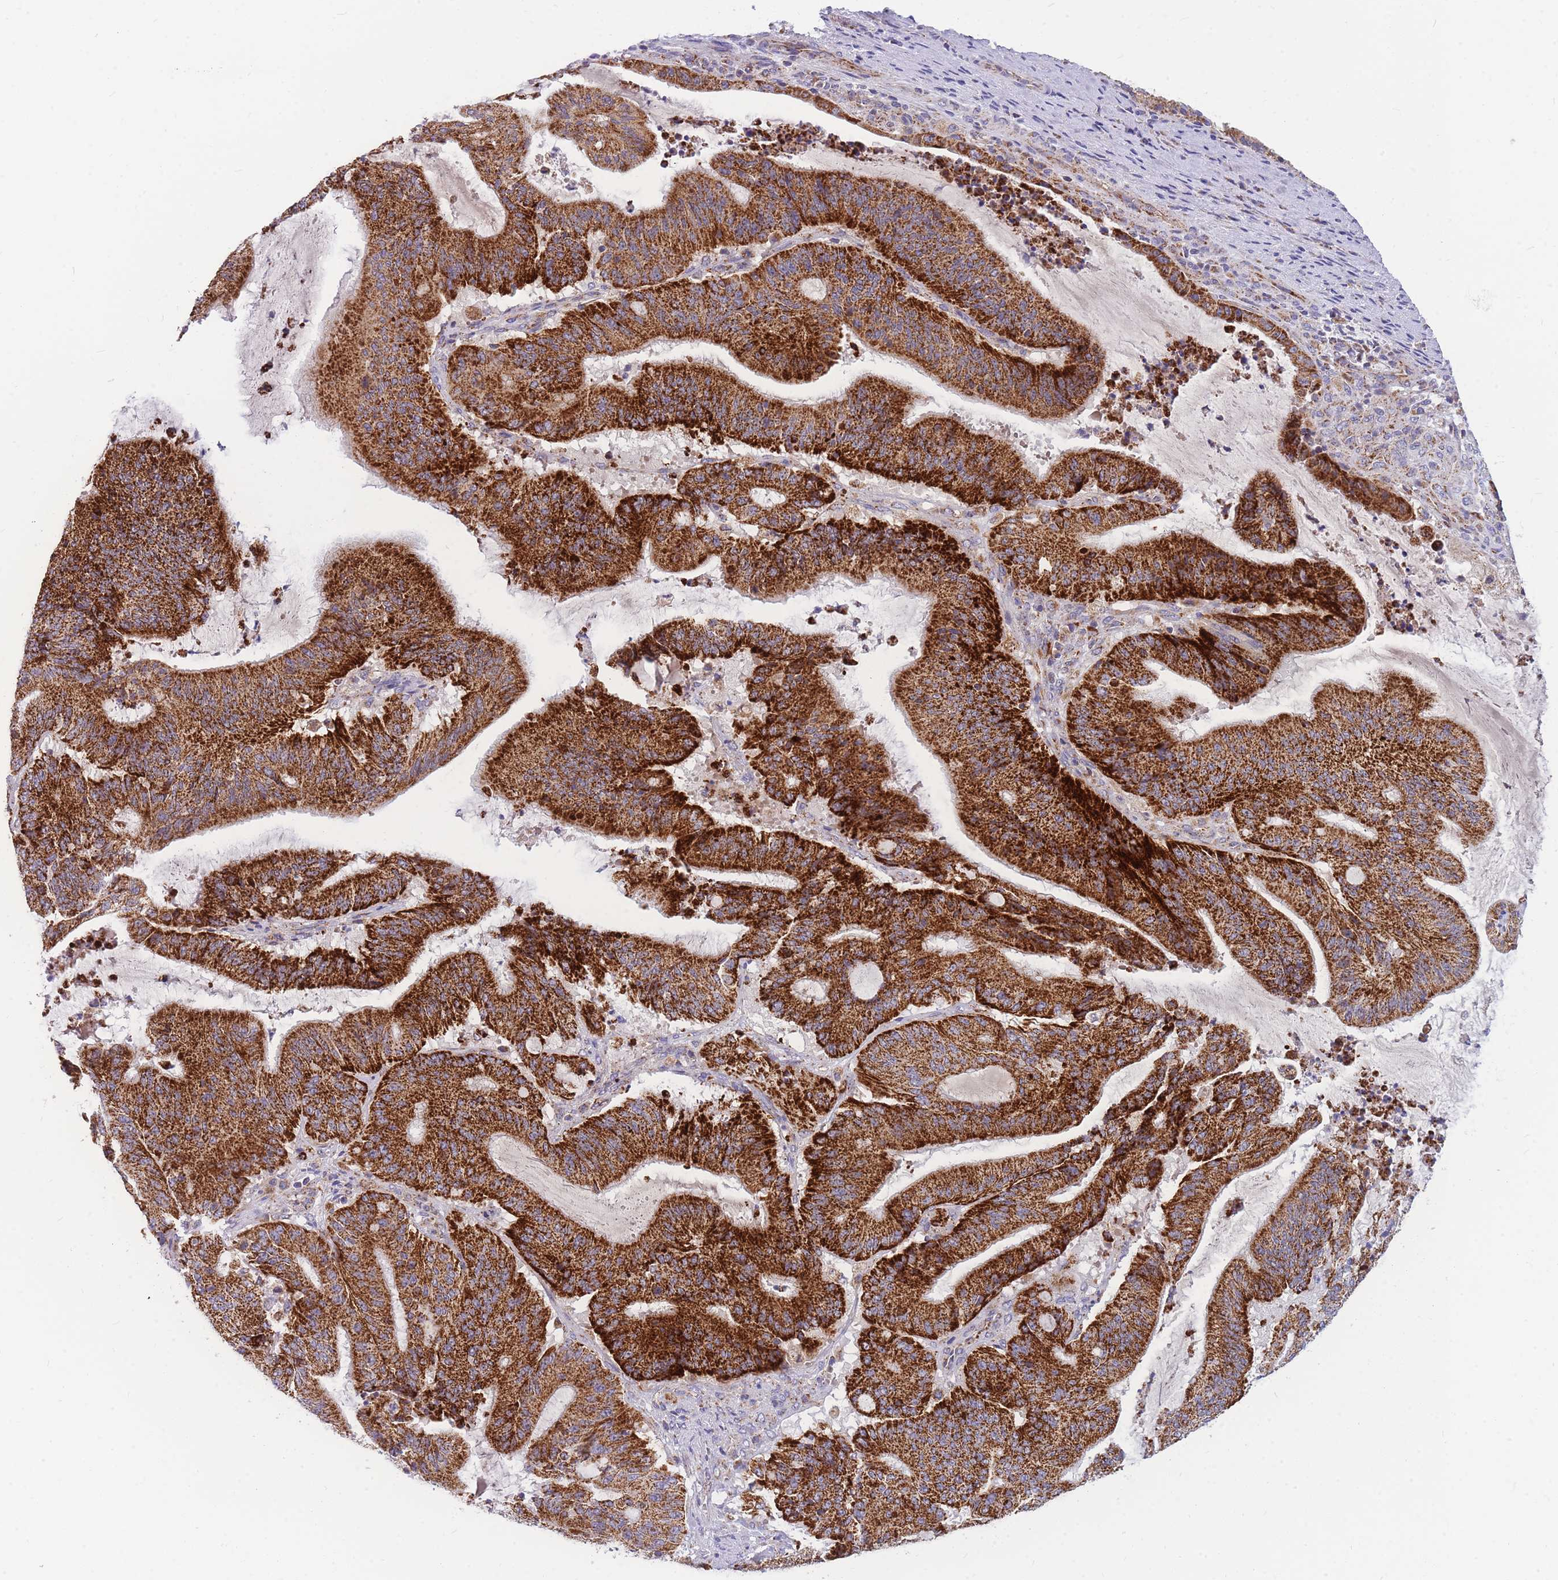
{"staining": {"intensity": "strong", "quantity": ">75%", "location": "cytoplasmic/membranous"}, "tissue": "liver cancer", "cell_type": "Tumor cells", "image_type": "cancer", "snomed": [{"axis": "morphology", "description": "Normal tissue, NOS"}, {"axis": "morphology", "description": "Cholangiocarcinoma"}, {"axis": "topography", "description": "Liver"}, {"axis": "topography", "description": "Peripheral nerve tissue"}], "caption": "Liver cancer stained with a brown dye exhibits strong cytoplasmic/membranous positive positivity in approximately >75% of tumor cells.", "gene": "MRPS11", "patient": {"sex": "female", "age": 73}}